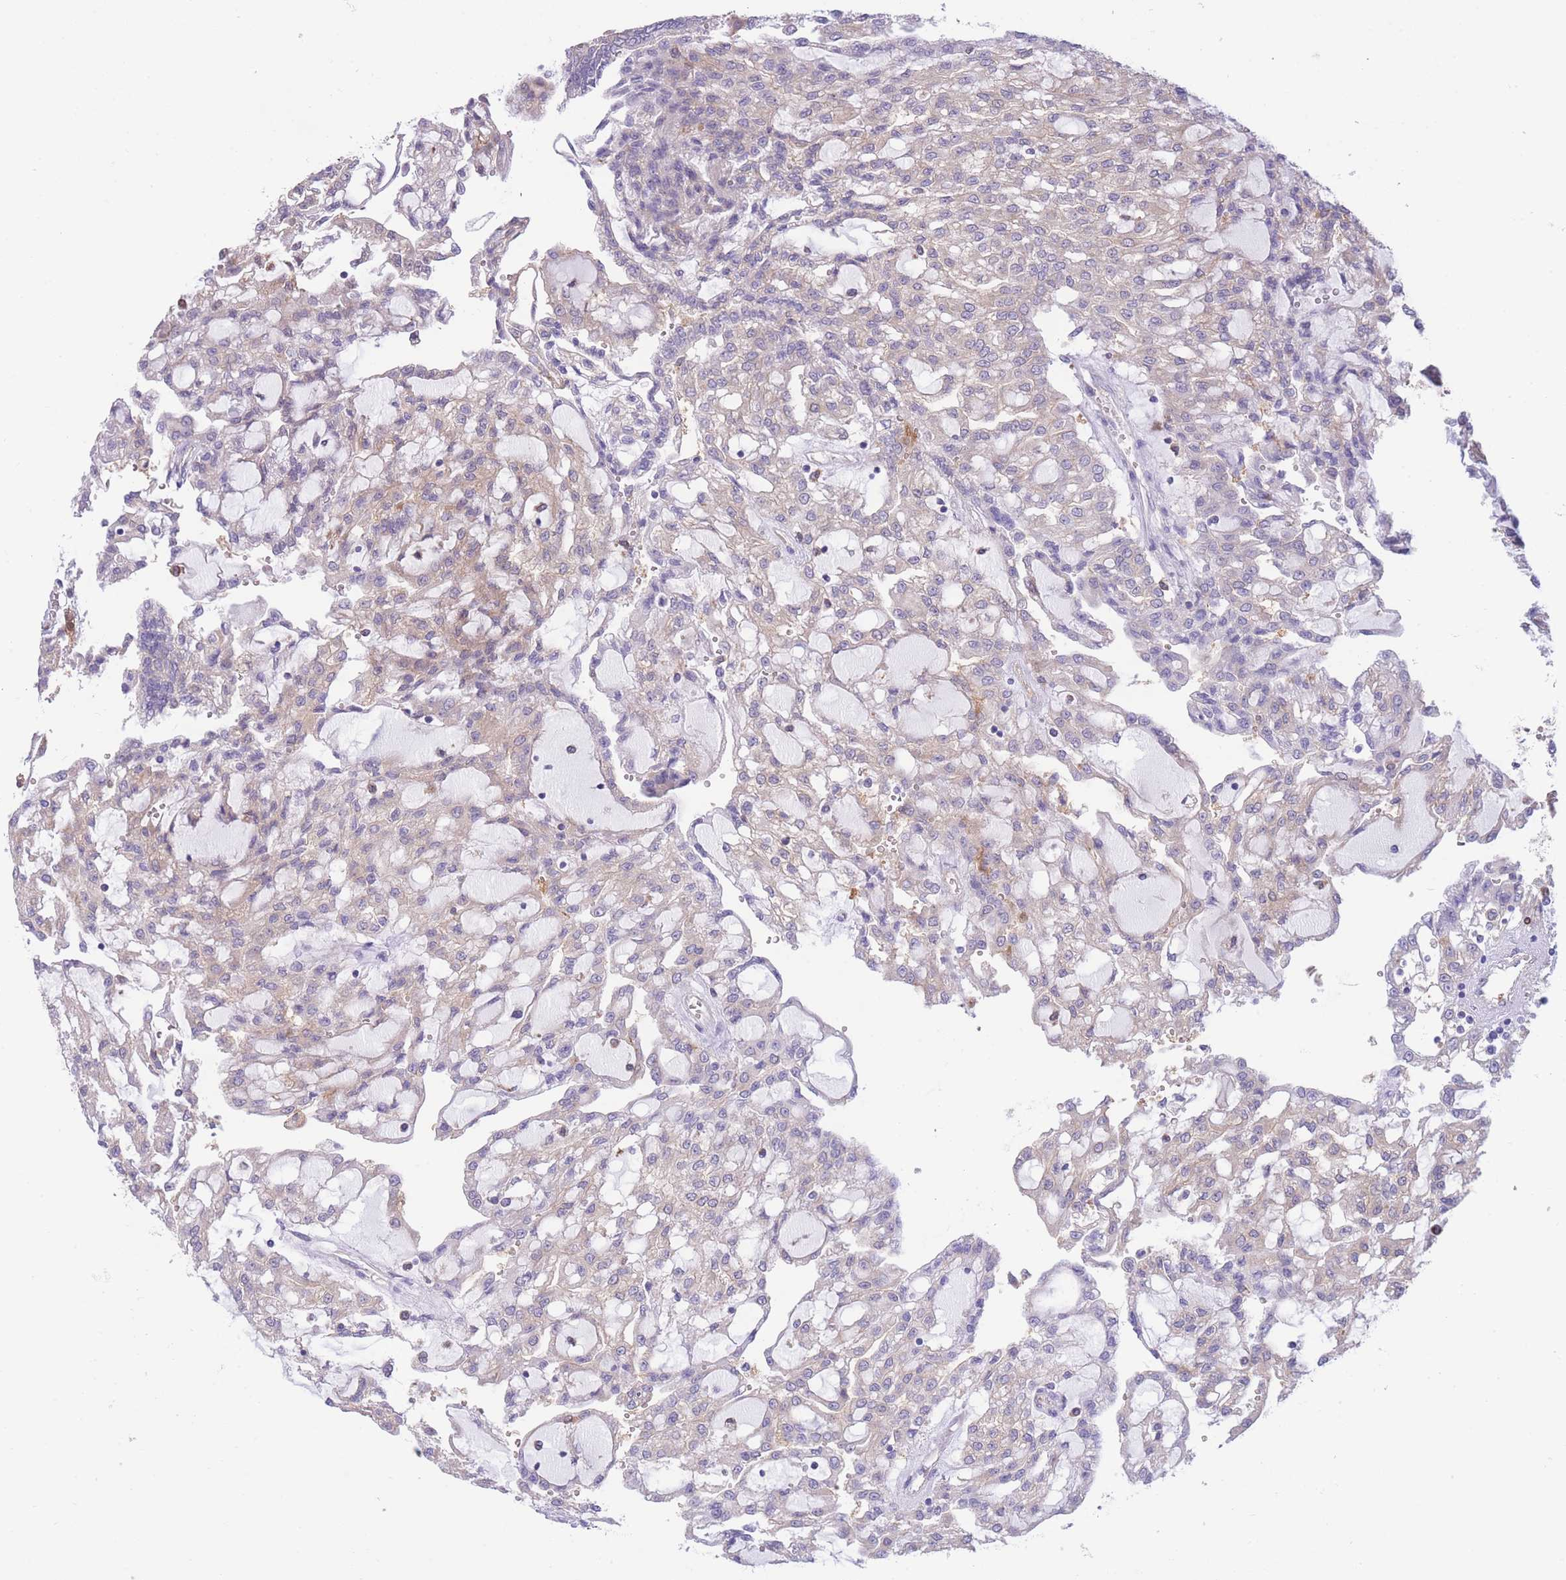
{"staining": {"intensity": "weak", "quantity": "<25%", "location": "cytoplasmic/membranous"}, "tissue": "renal cancer", "cell_type": "Tumor cells", "image_type": "cancer", "snomed": [{"axis": "morphology", "description": "Adenocarcinoma, NOS"}, {"axis": "topography", "description": "Kidney"}], "caption": "DAB immunohistochemical staining of human renal adenocarcinoma demonstrates no significant positivity in tumor cells.", "gene": "NAMPT", "patient": {"sex": "male", "age": 63}}